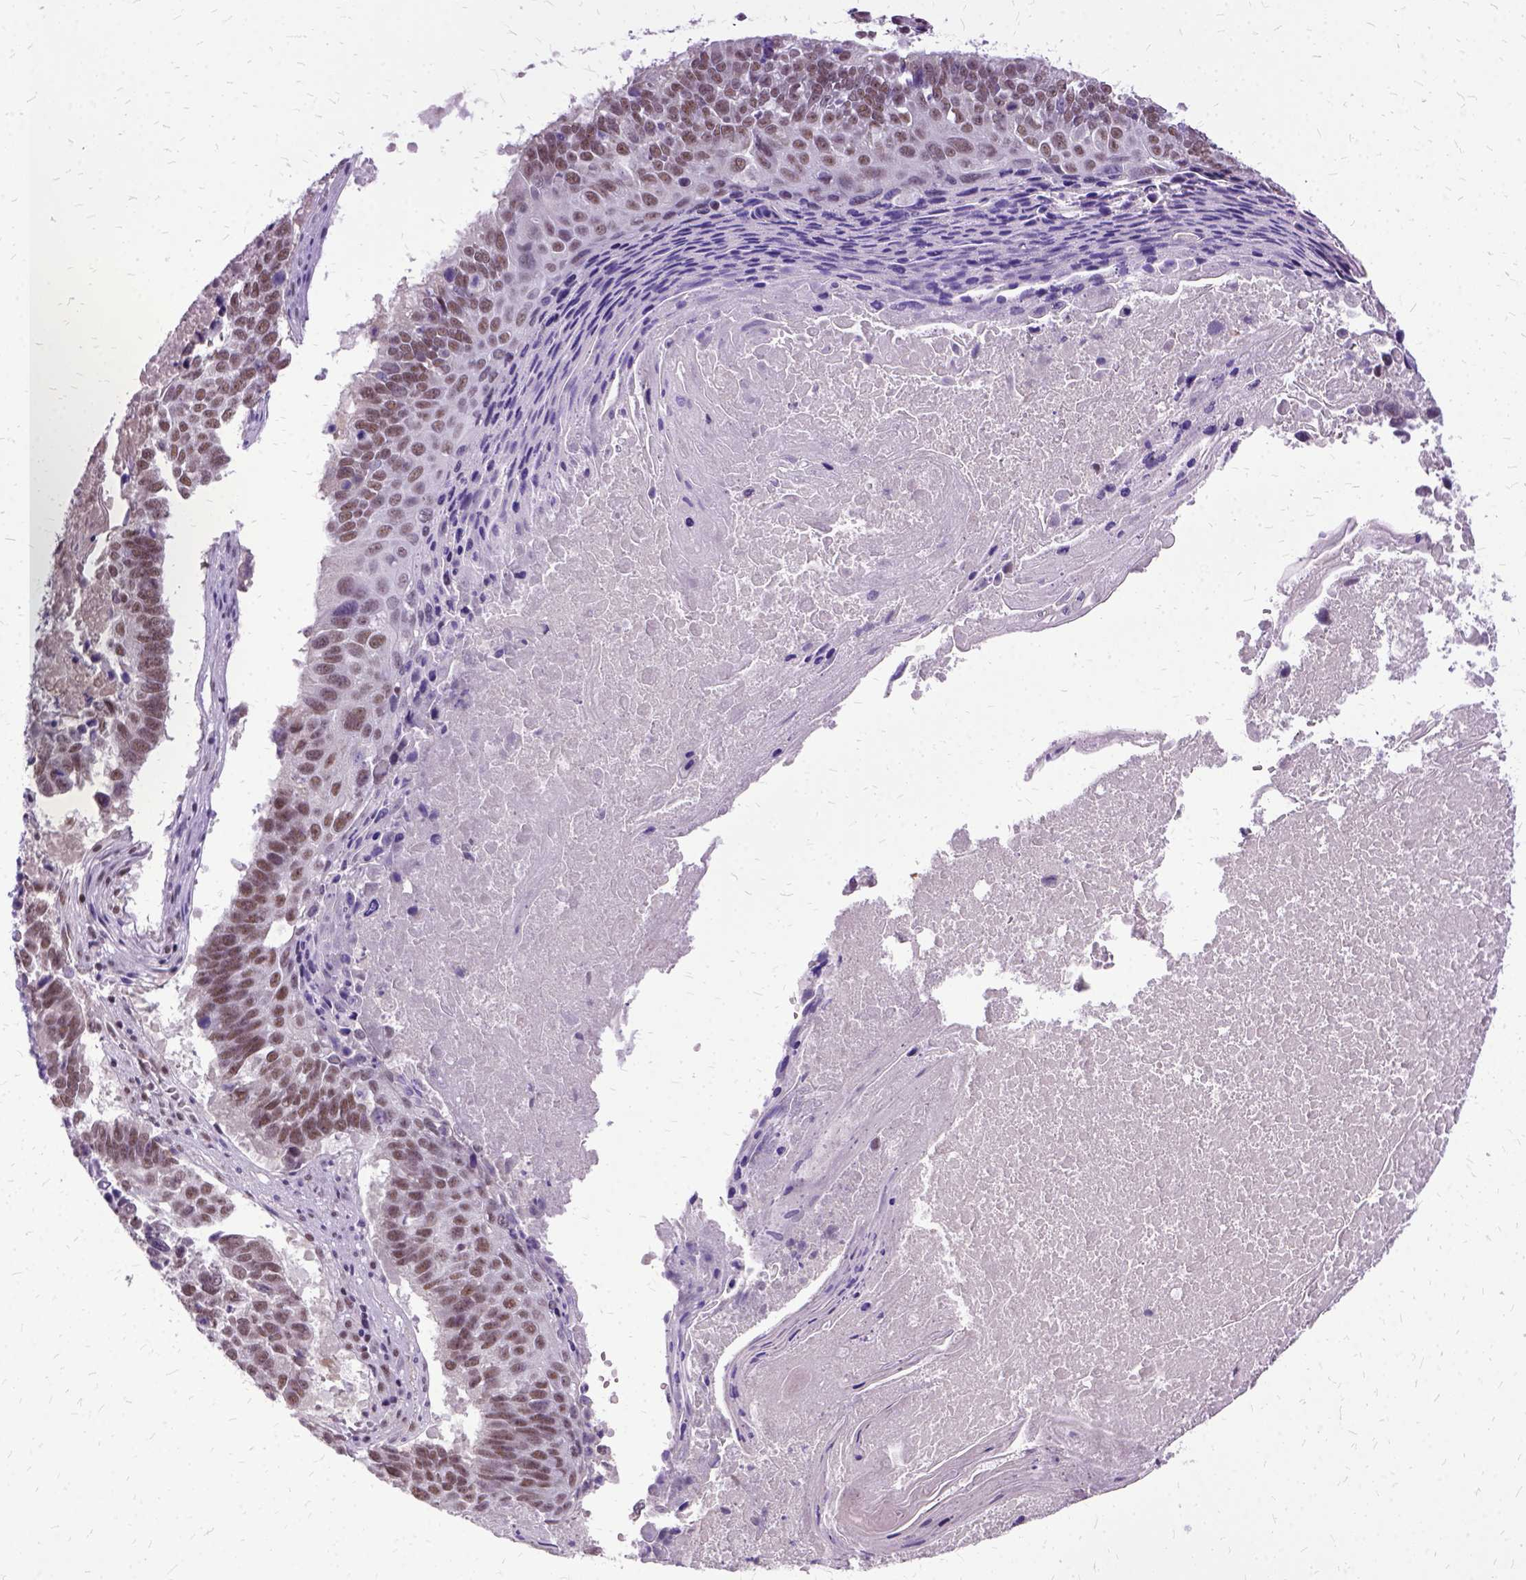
{"staining": {"intensity": "moderate", "quantity": ">75%", "location": "nuclear"}, "tissue": "lung cancer", "cell_type": "Tumor cells", "image_type": "cancer", "snomed": [{"axis": "morphology", "description": "Squamous cell carcinoma, NOS"}, {"axis": "topography", "description": "Lung"}], "caption": "Immunohistochemistry (DAB (3,3'-diaminobenzidine)) staining of lung squamous cell carcinoma demonstrates moderate nuclear protein positivity in approximately >75% of tumor cells.", "gene": "SETD1A", "patient": {"sex": "male", "age": 73}}